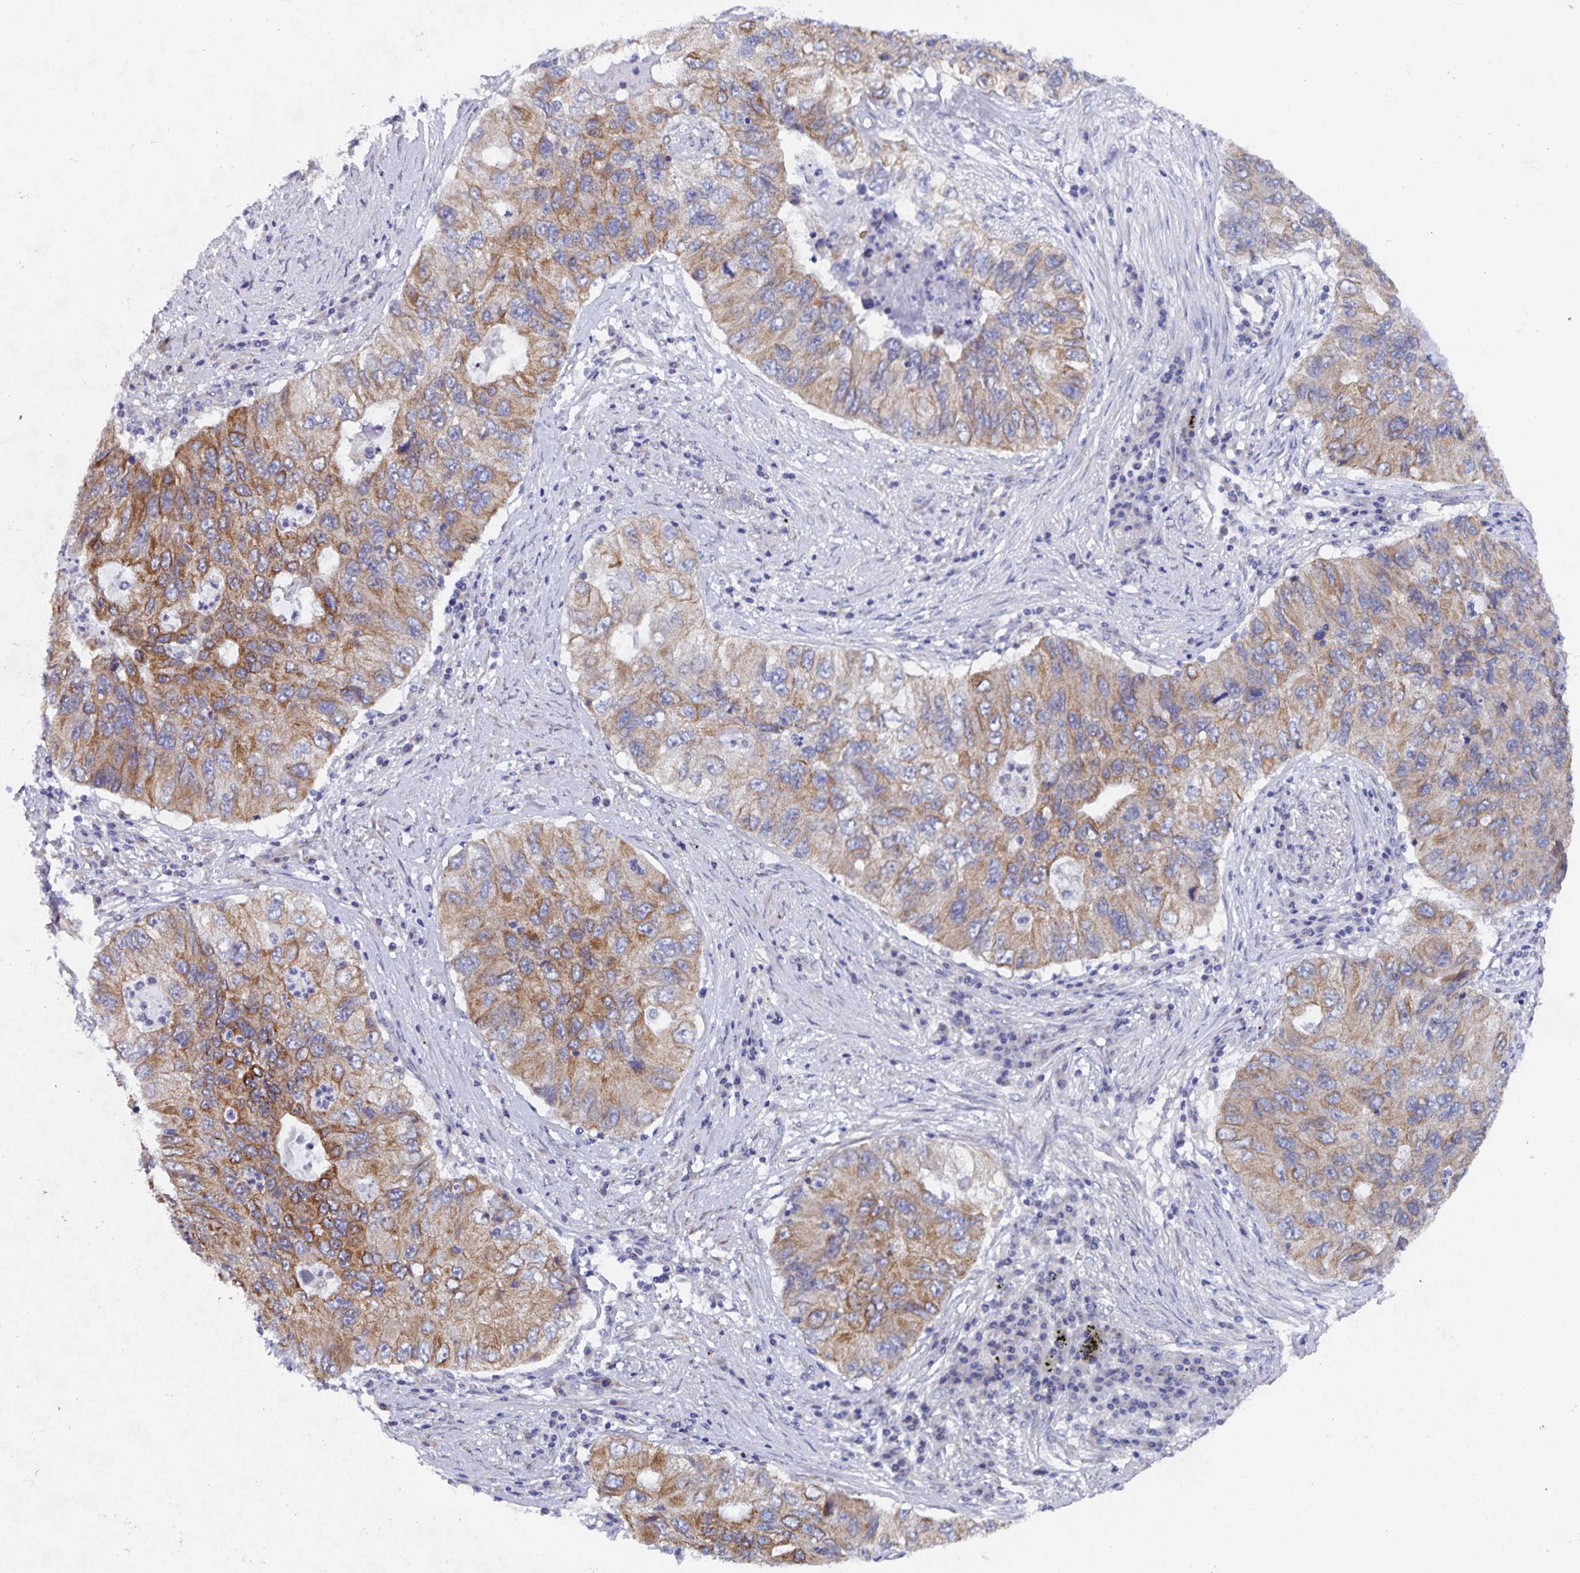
{"staining": {"intensity": "moderate", "quantity": "25%-75%", "location": "cytoplasmic/membranous"}, "tissue": "lung cancer", "cell_type": "Tumor cells", "image_type": "cancer", "snomed": [{"axis": "morphology", "description": "Adenocarcinoma, NOS"}, {"axis": "morphology", "description": "Adenocarcinoma, metastatic, NOS"}, {"axis": "topography", "description": "Lymph node"}, {"axis": "topography", "description": "Lung"}], "caption": "Lung cancer tissue demonstrates moderate cytoplasmic/membranous staining in about 25%-75% of tumor cells", "gene": "ZIK1", "patient": {"sex": "female", "age": 54}}